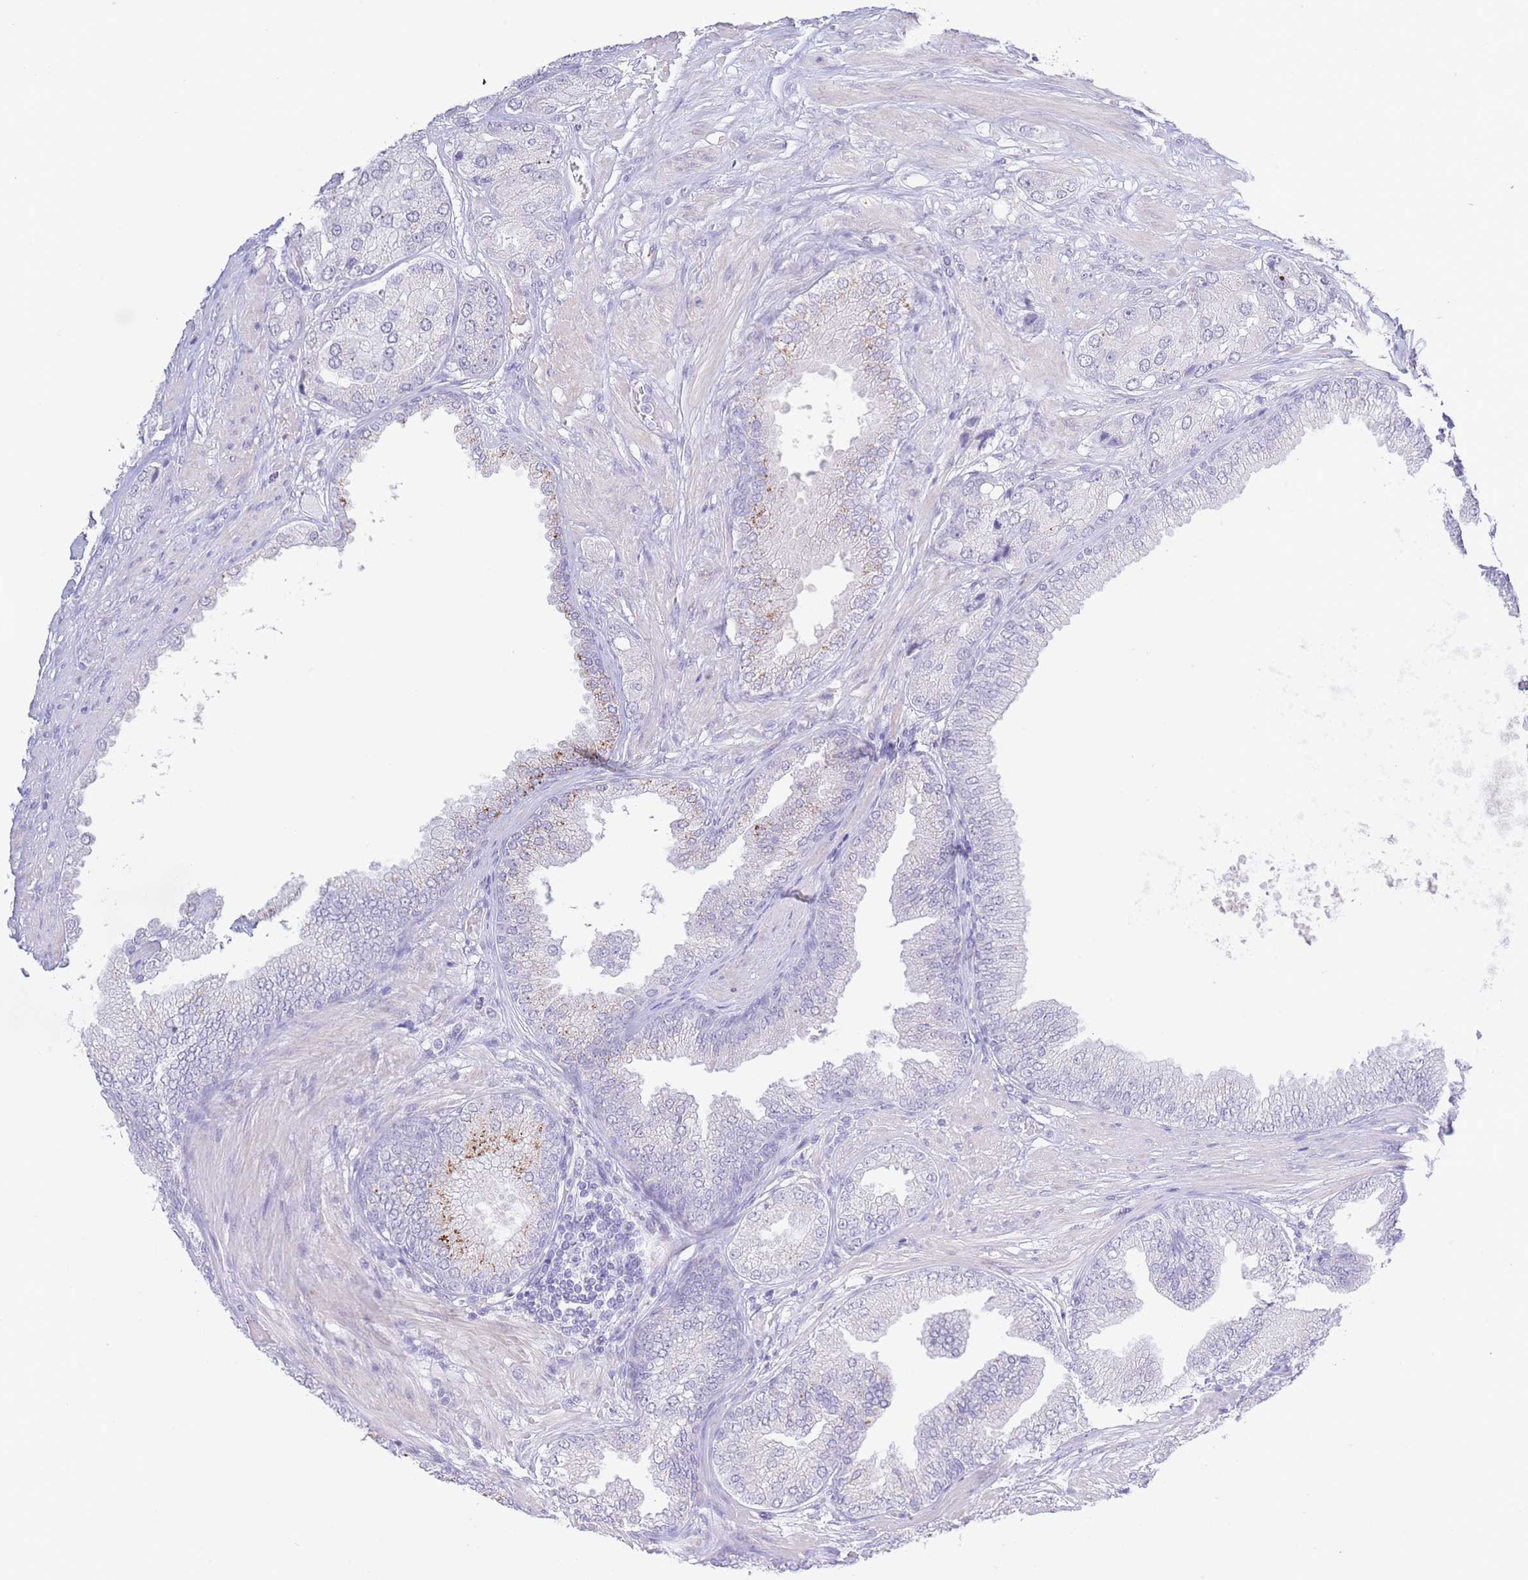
{"staining": {"intensity": "negative", "quantity": "none", "location": "none"}, "tissue": "prostate cancer", "cell_type": "Tumor cells", "image_type": "cancer", "snomed": [{"axis": "morphology", "description": "Adenocarcinoma, High grade"}, {"axis": "topography", "description": "Prostate"}], "caption": "Protein analysis of prostate adenocarcinoma (high-grade) demonstrates no significant expression in tumor cells.", "gene": "PKLR", "patient": {"sex": "male", "age": 71}}